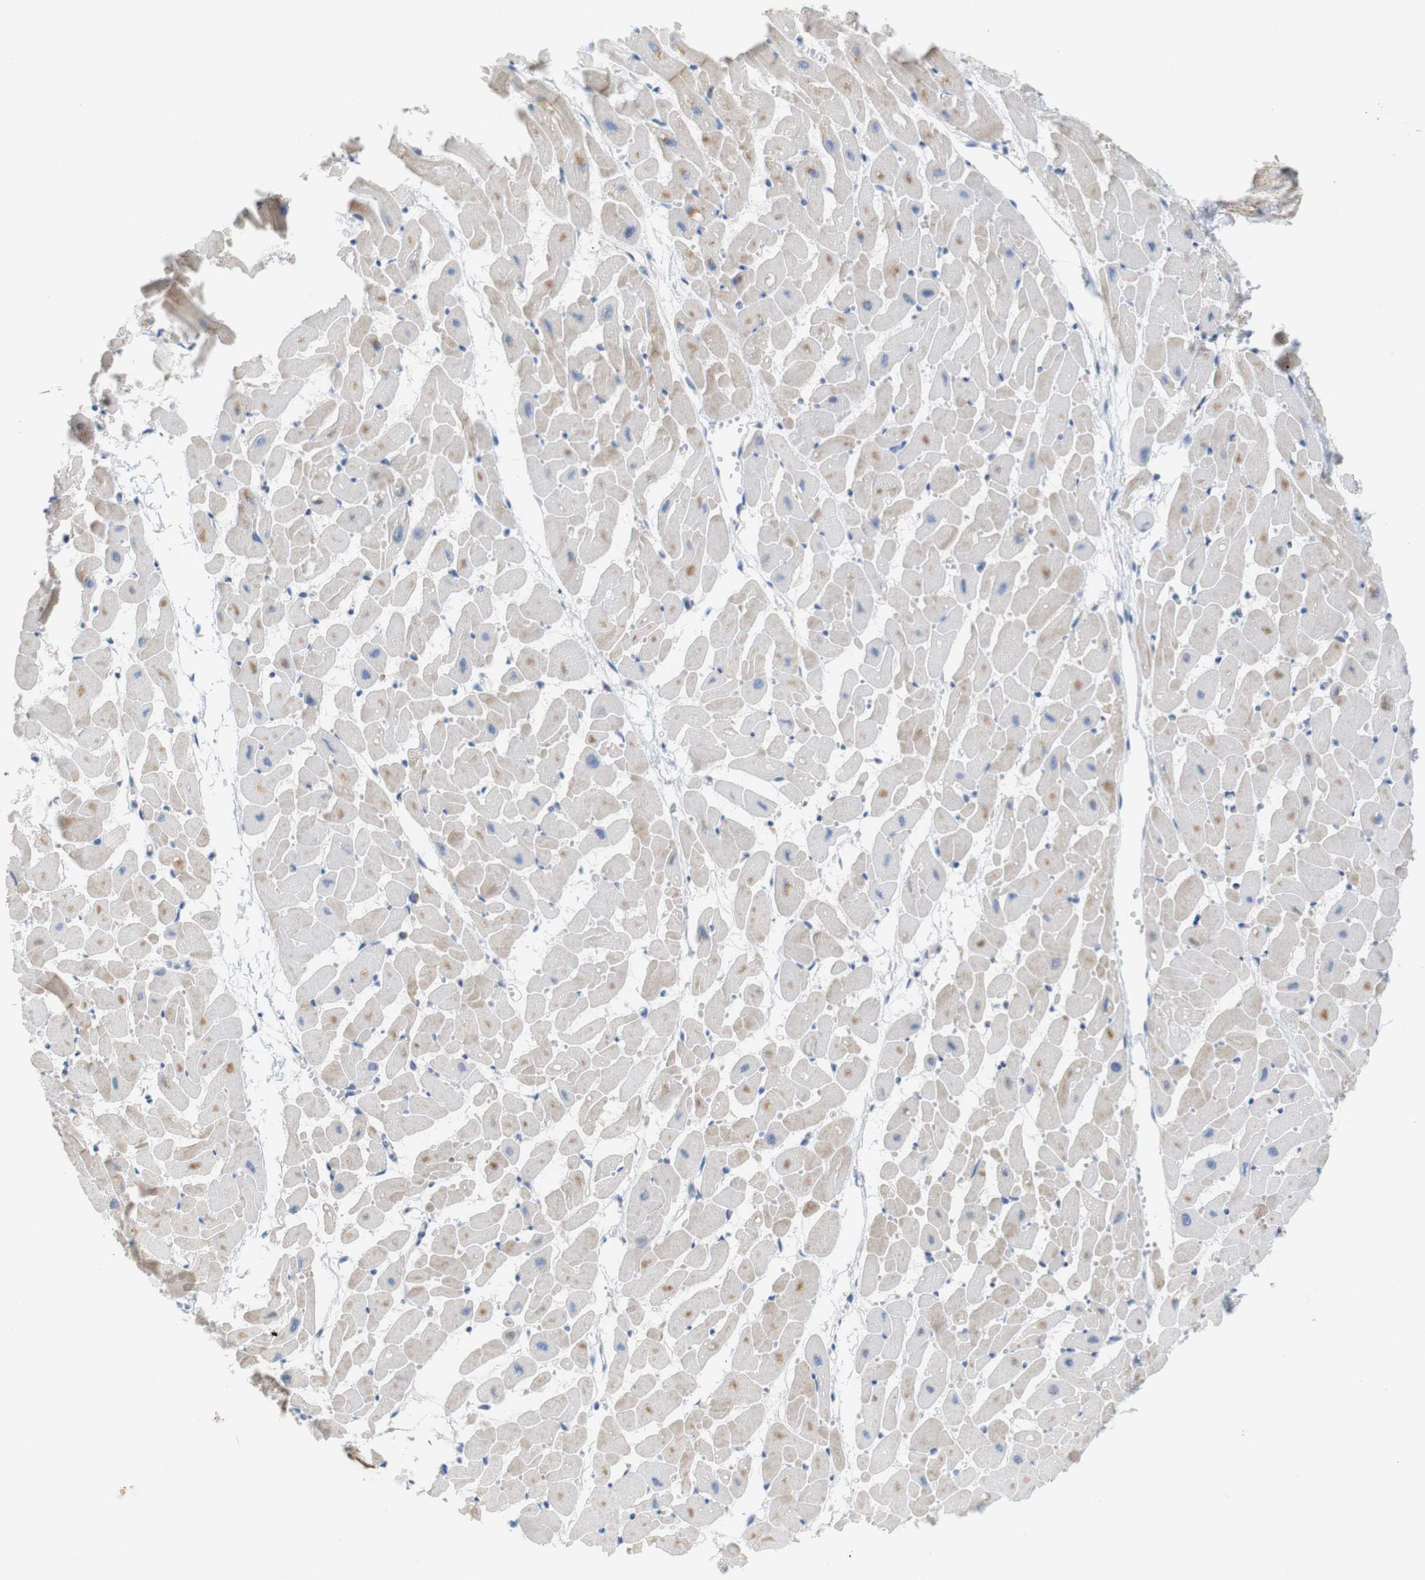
{"staining": {"intensity": "weak", "quantity": ">75%", "location": "cytoplasmic/membranous"}, "tissue": "heart muscle", "cell_type": "Cardiomyocytes", "image_type": "normal", "snomed": [{"axis": "morphology", "description": "Normal tissue, NOS"}, {"axis": "topography", "description": "Heart"}], "caption": "The image reveals immunohistochemical staining of unremarkable heart muscle. There is weak cytoplasmic/membranous staining is appreciated in about >75% of cardiomyocytes.", "gene": "CD300E", "patient": {"sex": "female", "age": 19}}